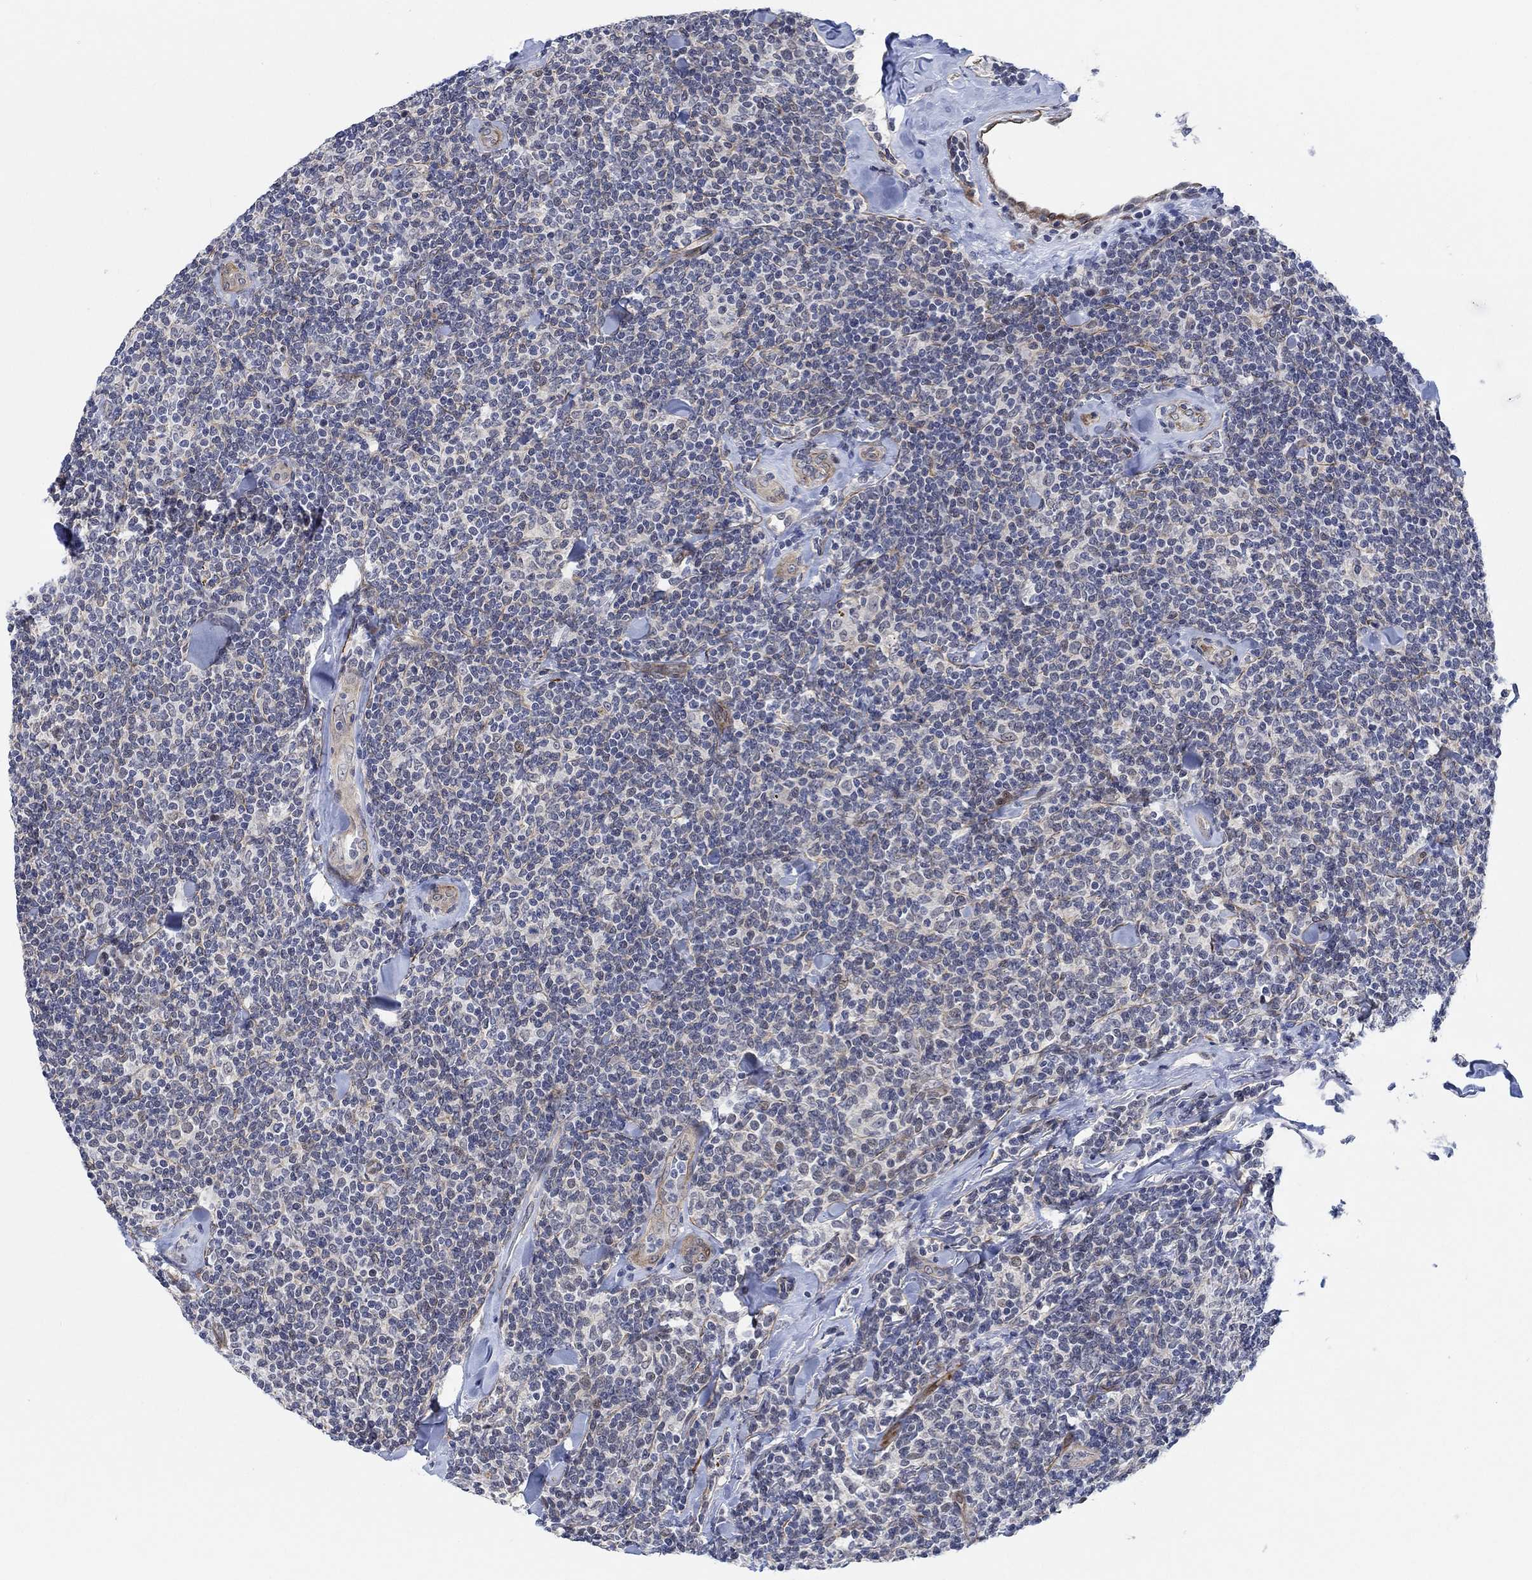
{"staining": {"intensity": "negative", "quantity": "none", "location": "none"}, "tissue": "lymphoma", "cell_type": "Tumor cells", "image_type": "cancer", "snomed": [{"axis": "morphology", "description": "Malignant lymphoma, non-Hodgkin's type, Low grade"}, {"axis": "topography", "description": "Lymph node"}], "caption": "IHC photomicrograph of lymphoma stained for a protein (brown), which shows no expression in tumor cells.", "gene": "KCNH8", "patient": {"sex": "female", "age": 56}}